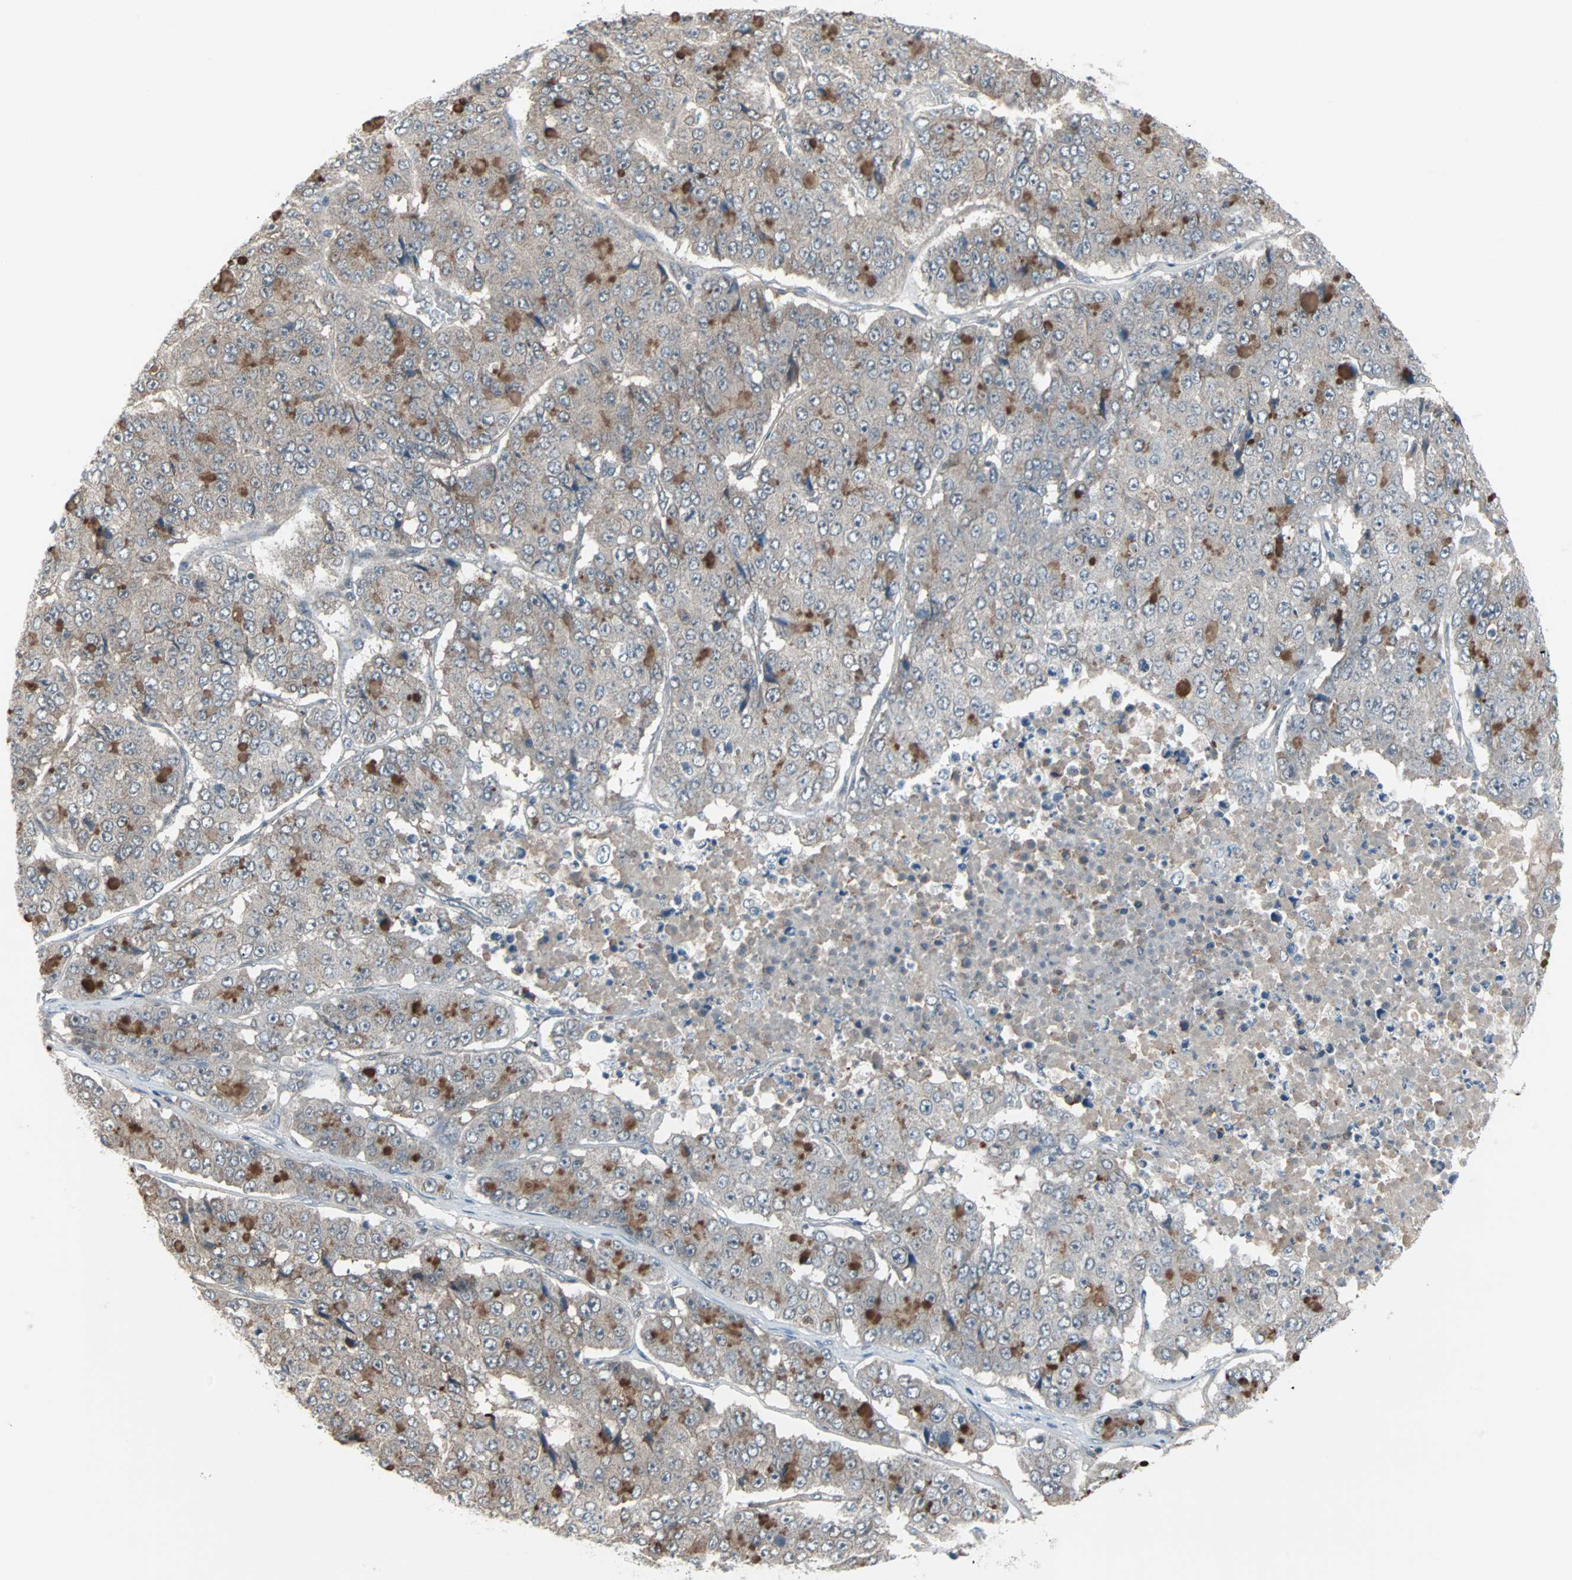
{"staining": {"intensity": "moderate", "quantity": "<25%", "location": "cytoplasmic/membranous"}, "tissue": "pancreatic cancer", "cell_type": "Tumor cells", "image_type": "cancer", "snomed": [{"axis": "morphology", "description": "Adenocarcinoma, NOS"}, {"axis": "topography", "description": "Pancreas"}], "caption": "A photomicrograph of pancreatic adenocarcinoma stained for a protein reveals moderate cytoplasmic/membranous brown staining in tumor cells.", "gene": "CASP3", "patient": {"sex": "male", "age": 50}}